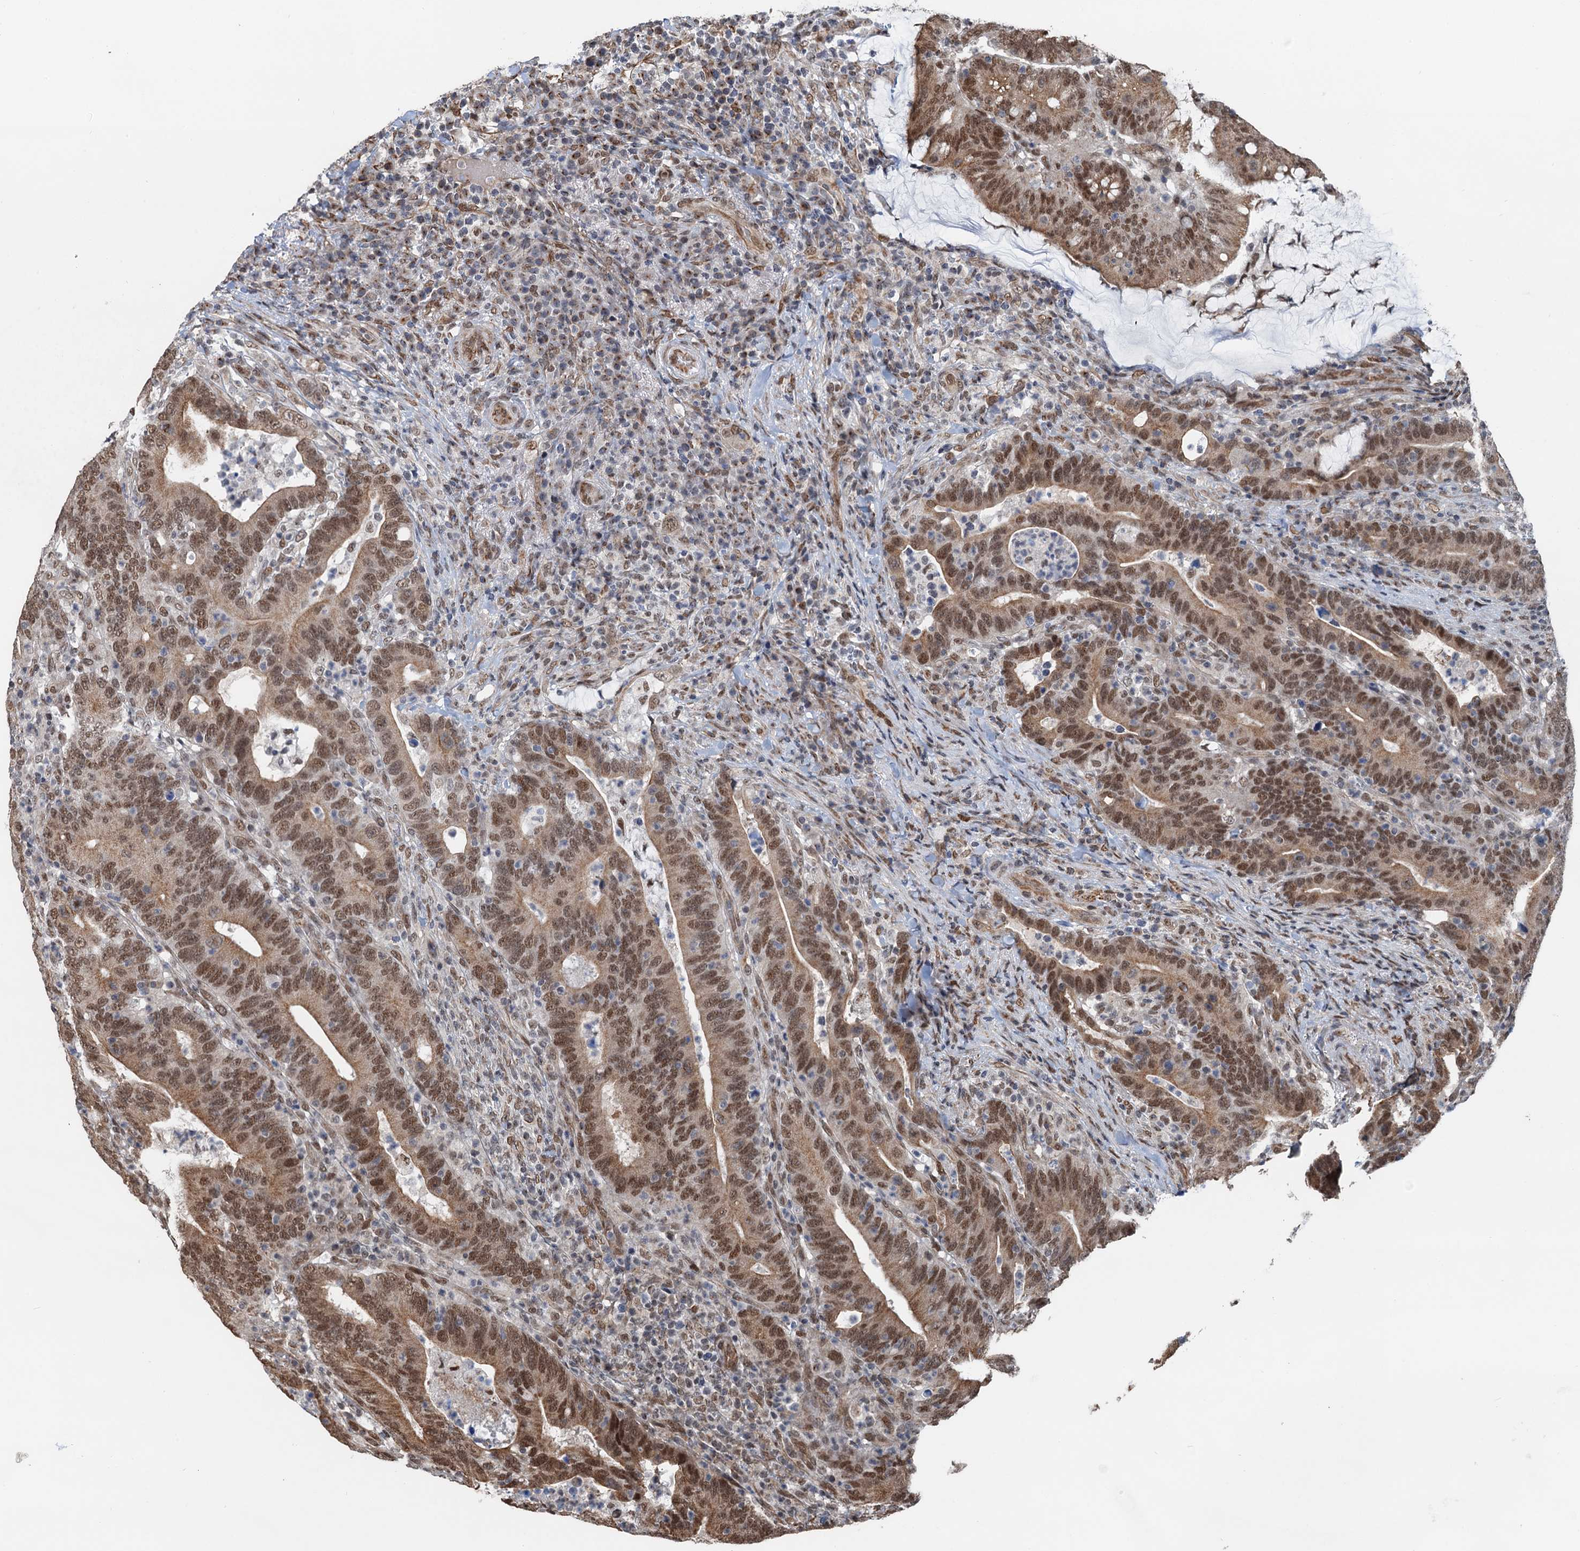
{"staining": {"intensity": "moderate", "quantity": ">75%", "location": "cytoplasmic/membranous,nuclear"}, "tissue": "colorectal cancer", "cell_type": "Tumor cells", "image_type": "cancer", "snomed": [{"axis": "morphology", "description": "Adenocarcinoma, NOS"}, {"axis": "topography", "description": "Colon"}], "caption": "Protein analysis of colorectal cancer (adenocarcinoma) tissue demonstrates moderate cytoplasmic/membranous and nuclear expression in approximately >75% of tumor cells. The protein of interest is stained brown, and the nuclei are stained in blue (DAB IHC with brightfield microscopy, high magnification).", "gene": "CFDP1", "patient": {"sex": "female", "age": 66}}